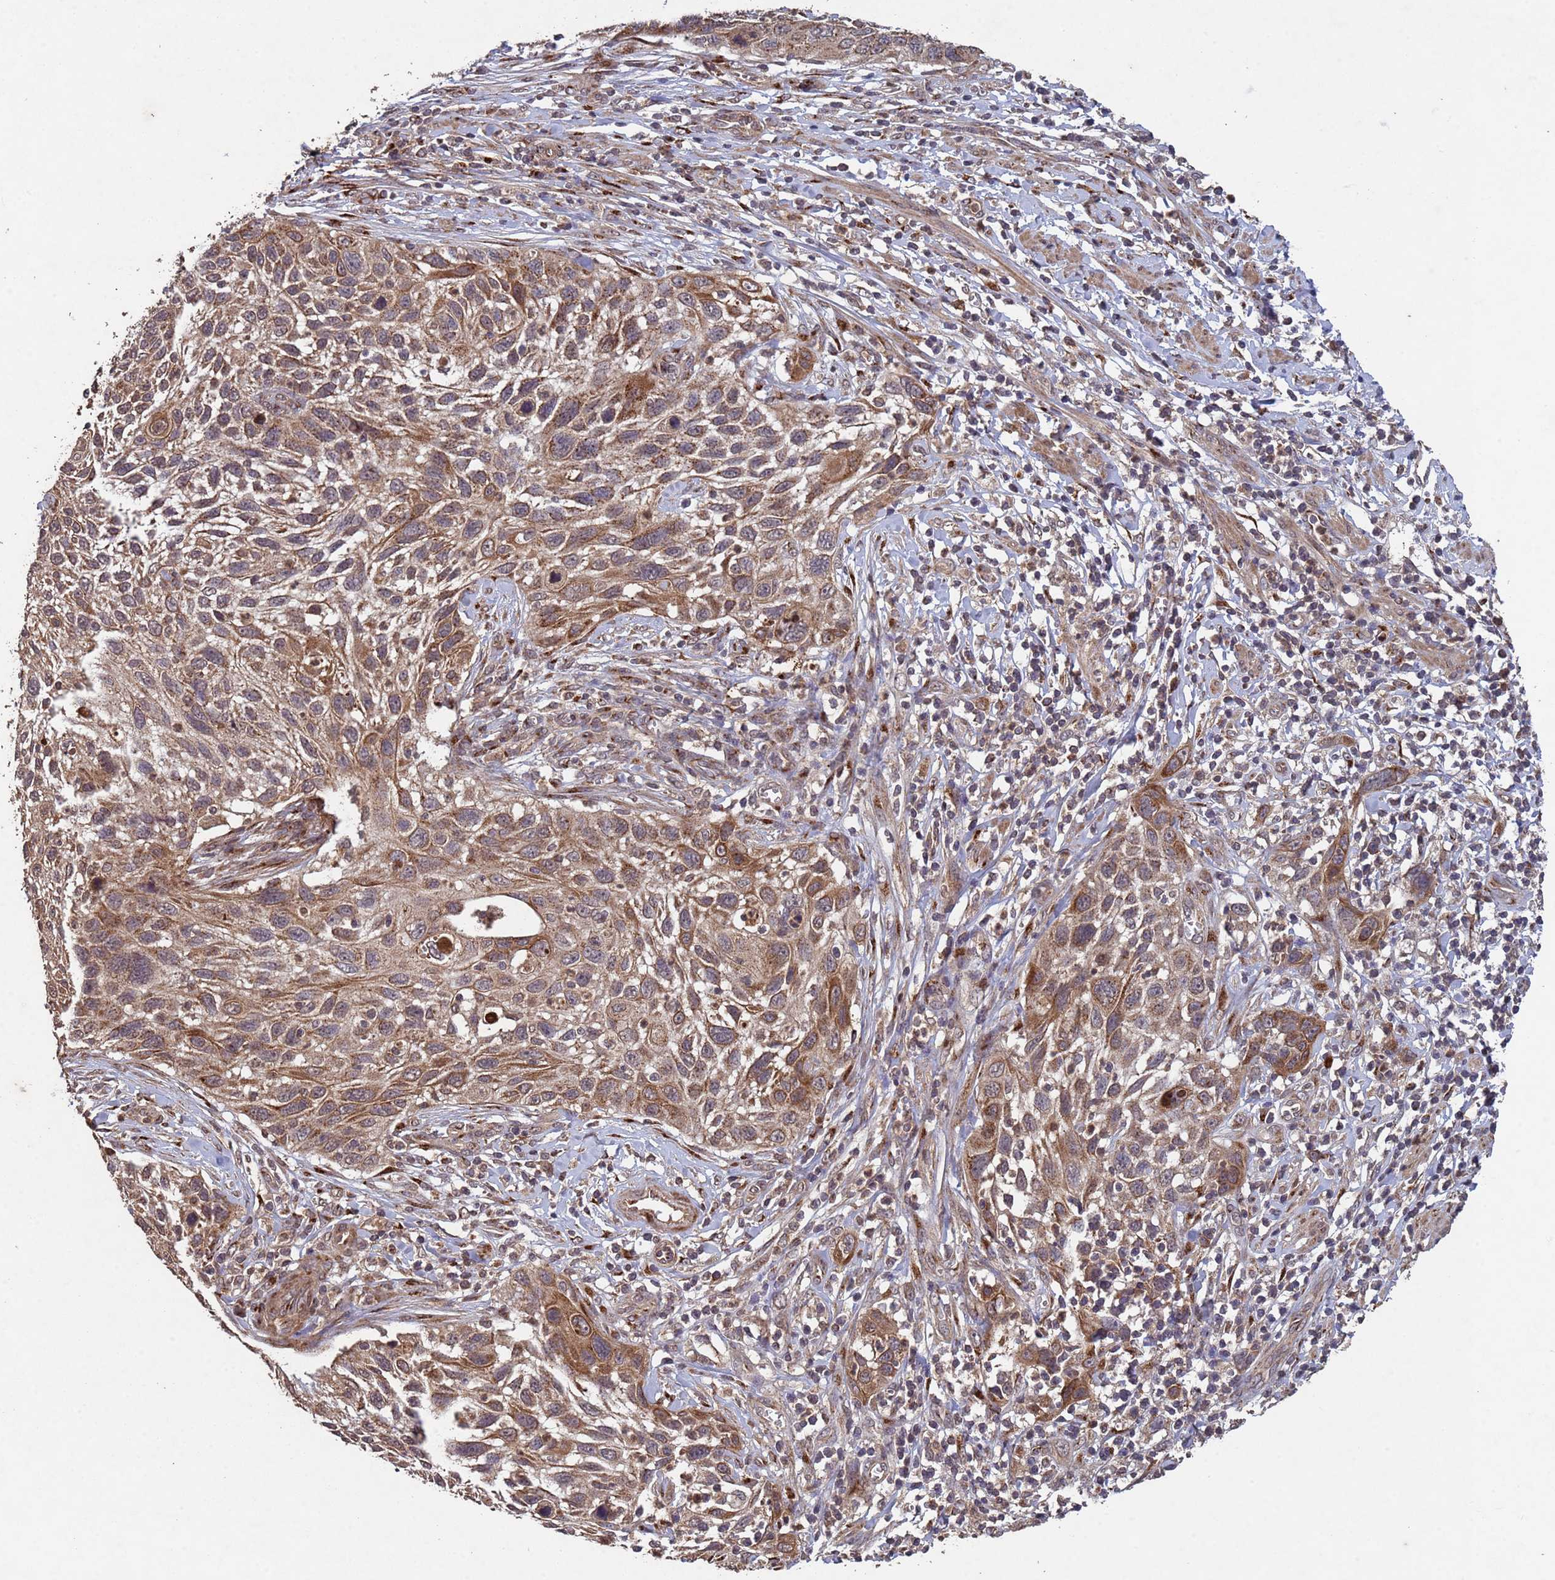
{"staining": {"intensity": "moderate", "quantity": ">75%", "location": "cytoplasmic/membranous"}, "tissue": "cervical cancer", "cell_type": "Tumor cells", "image_type": "cancer", "snomed": [{"axis": "morphology", "description": "Squamous cell carcinoma, NOS"}, {"axis": "topography", "description": "Cervix"}], "caption": "Tumor cells demonstrate moderate cytoplasmic/membranous staining in about >75% of cells in cervical squamous cell carcinoma.", "gene": "FASTKD1", "patient": {"sex": "female", "age": 70}}